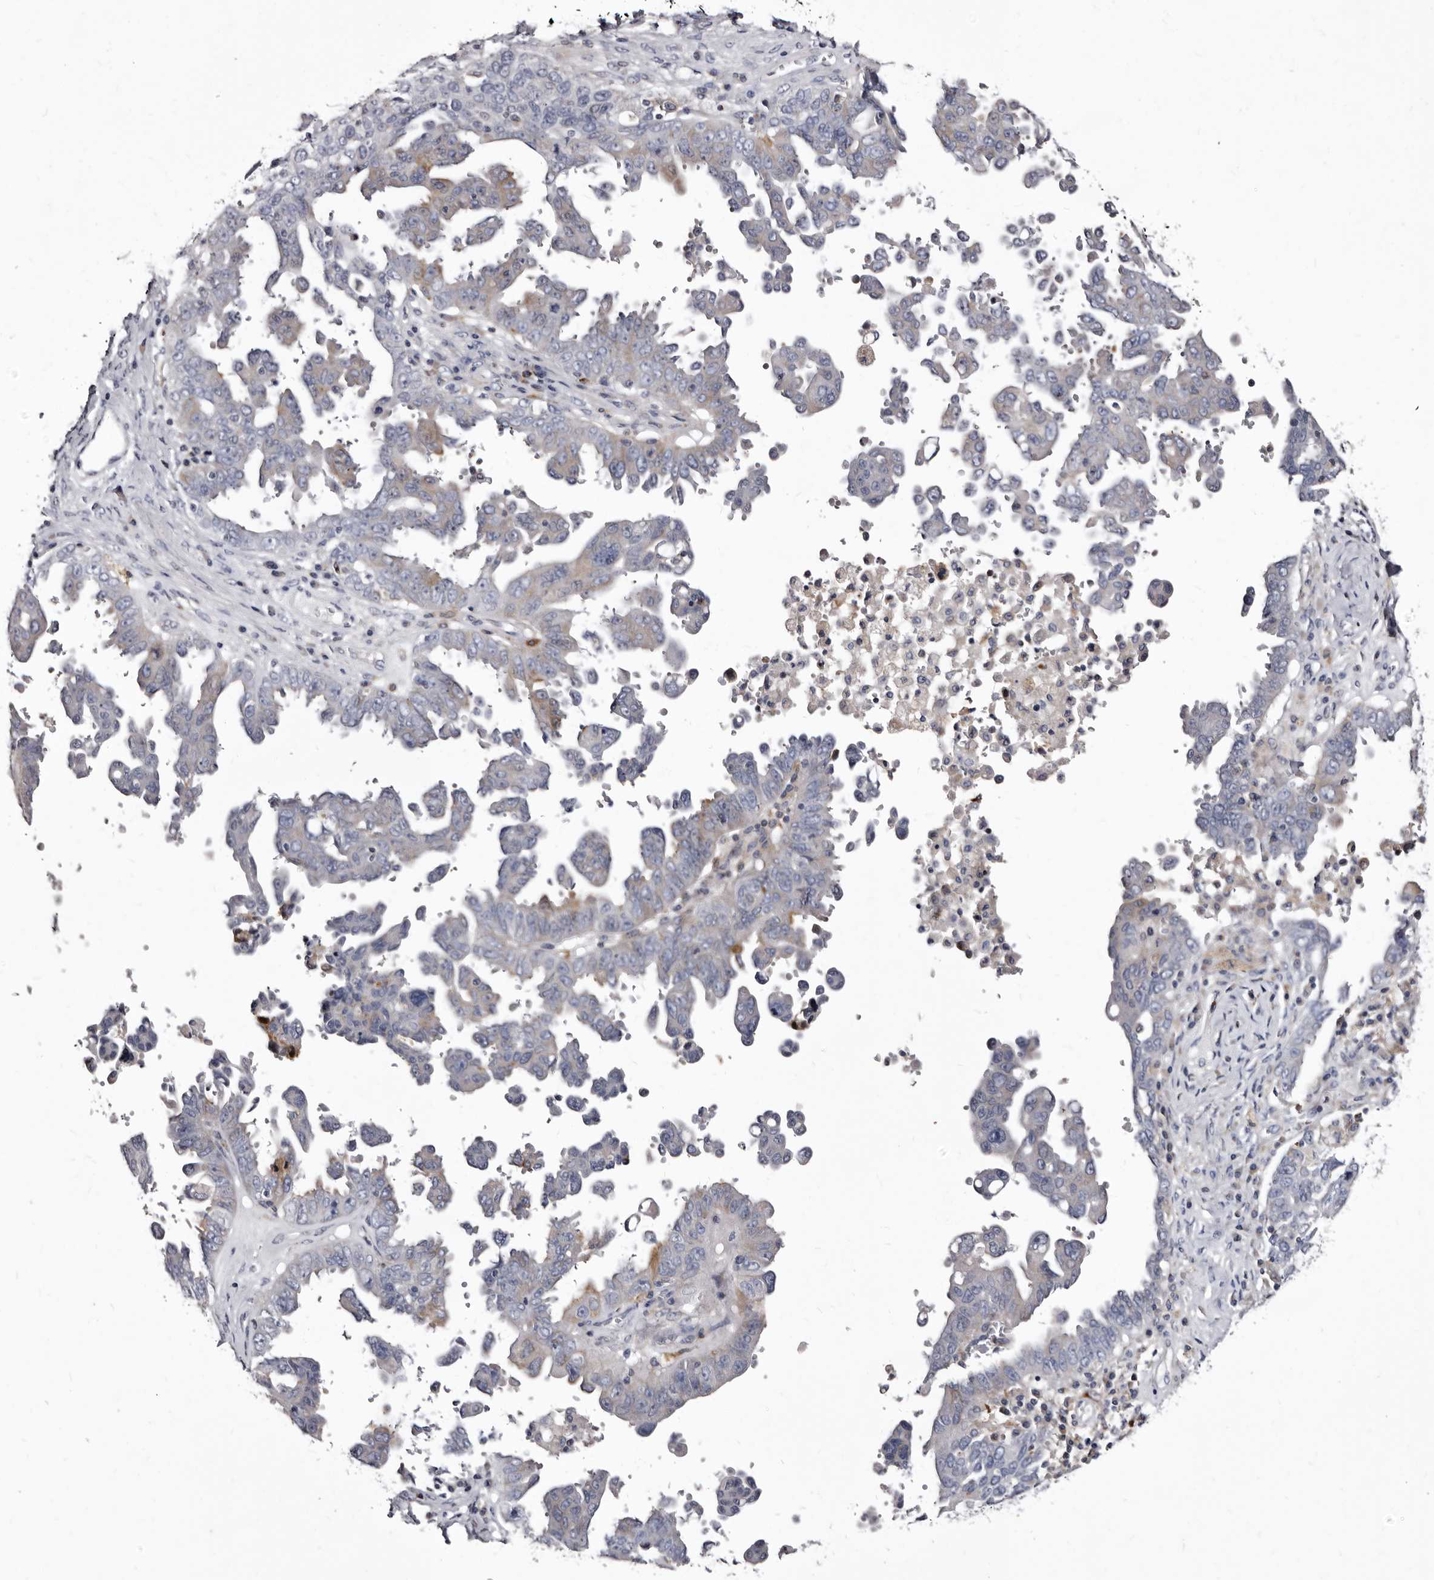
{"staining": {"intensity": "weak", "quantity": "<25%", "location": "cytoplasmic/membranous"}, "tissue": "ovarian cancer", "cell_type": "Tumor cells", "image_type": "cancer", "snomed": [{"axis": "morphology", "description": "Carcinoma, endometroid"}, {"axis": "topography", "description": "Ovary"}], "caption": "DAB (3,3'-diaminobenzidine) immunohistochemical staining of human ovarian endometroid carcinoma demonstrates no significant positivity in tumor cells.", "gene": "AUNIP", "patient": {"sex": "female", "age": 62}}